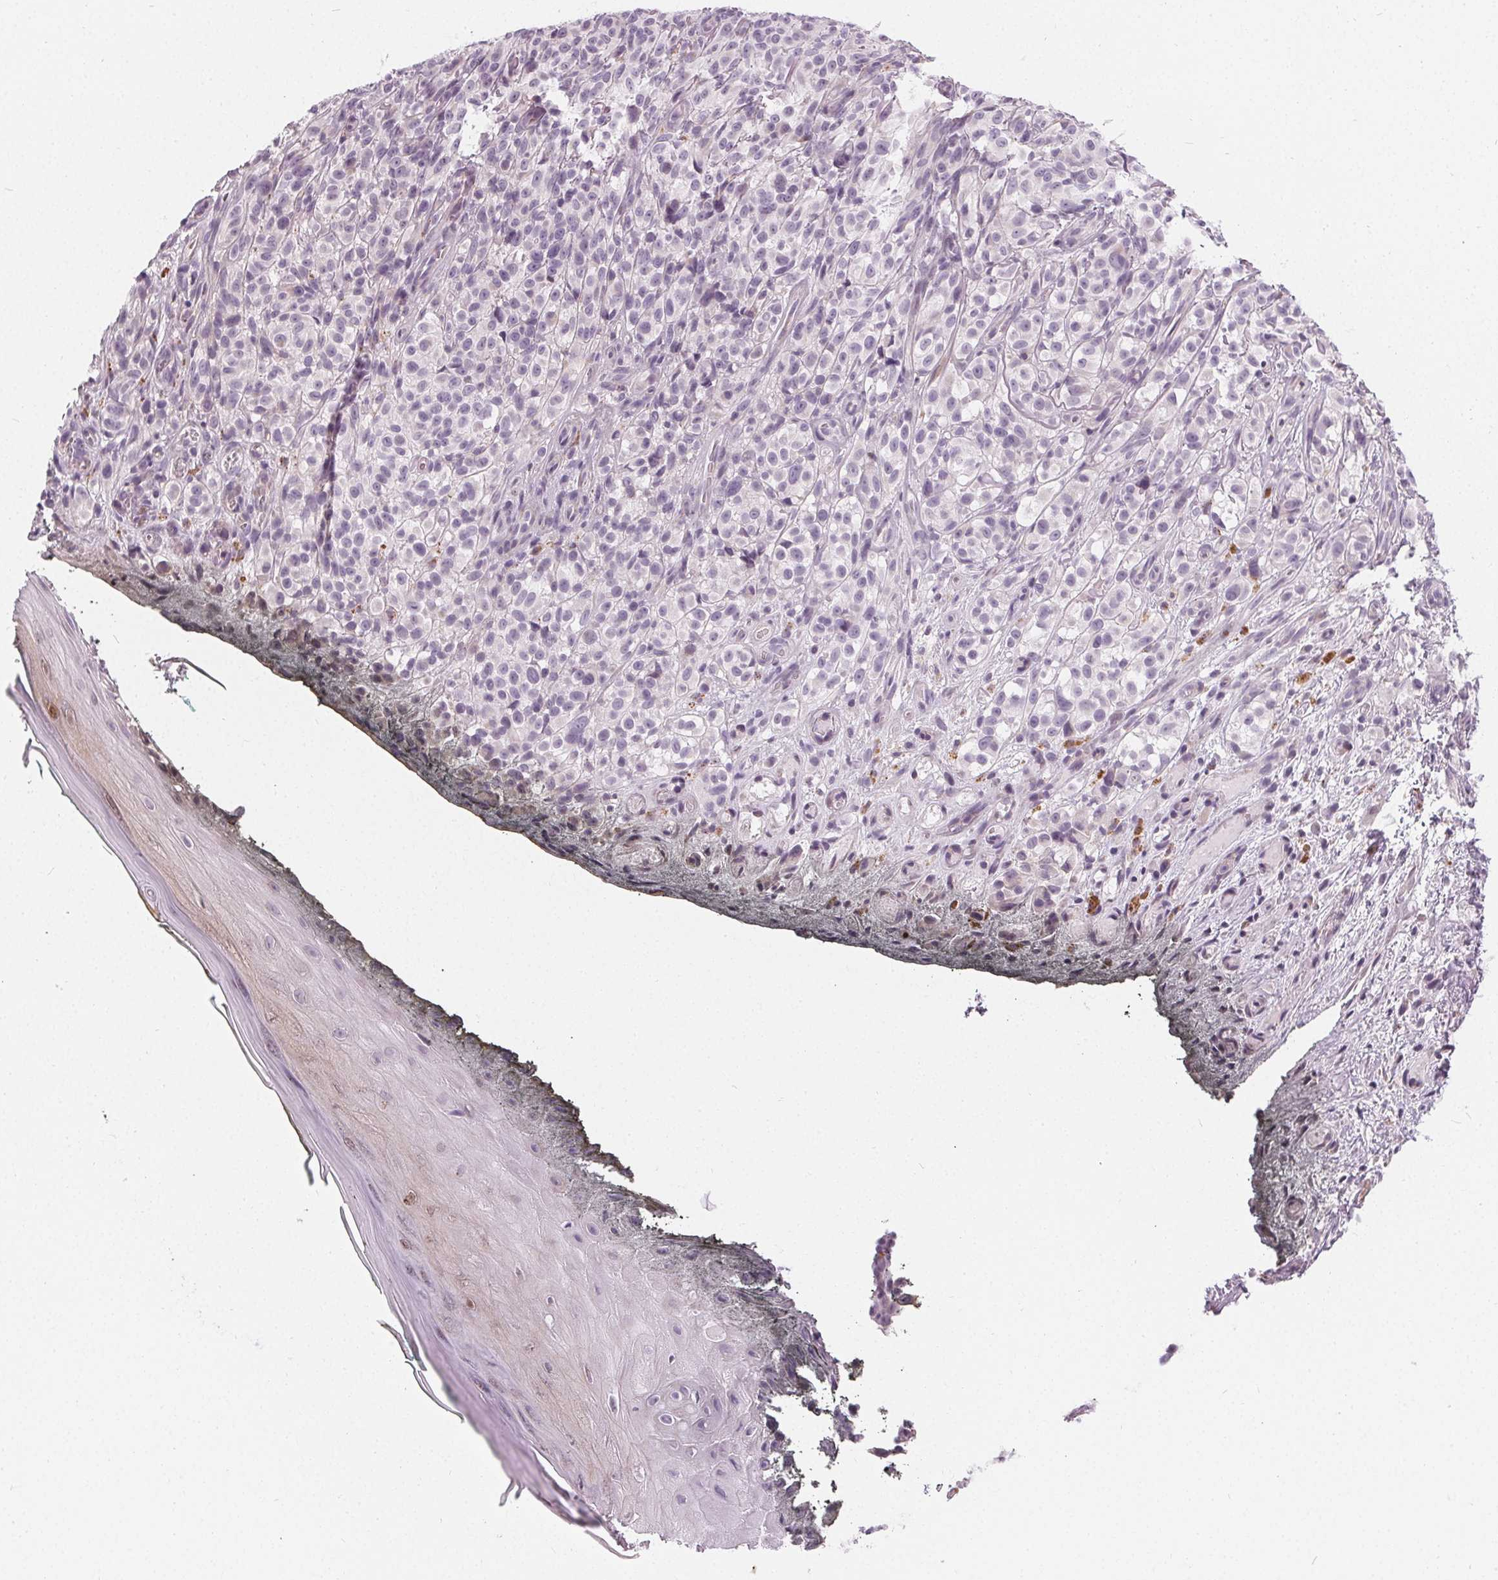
{"staining": {"intensity": "negative", "quantity": "none", "location": "none"}, "tissue": "melanoma", "cell_type": "Tumor cells", "image_type": "cancer", "snomed": [{"axis": "morphology", "description": "Malignant melanoma, NOS"}, {"axis": "topography", "description": "Skin"}], "caption": "This is an immunohistochemistry histopathology image of human malignant melanoma. There is no staining in tumor cells.", "gene": "HOPX", "patient": {"sex": "female", "age": 85}}